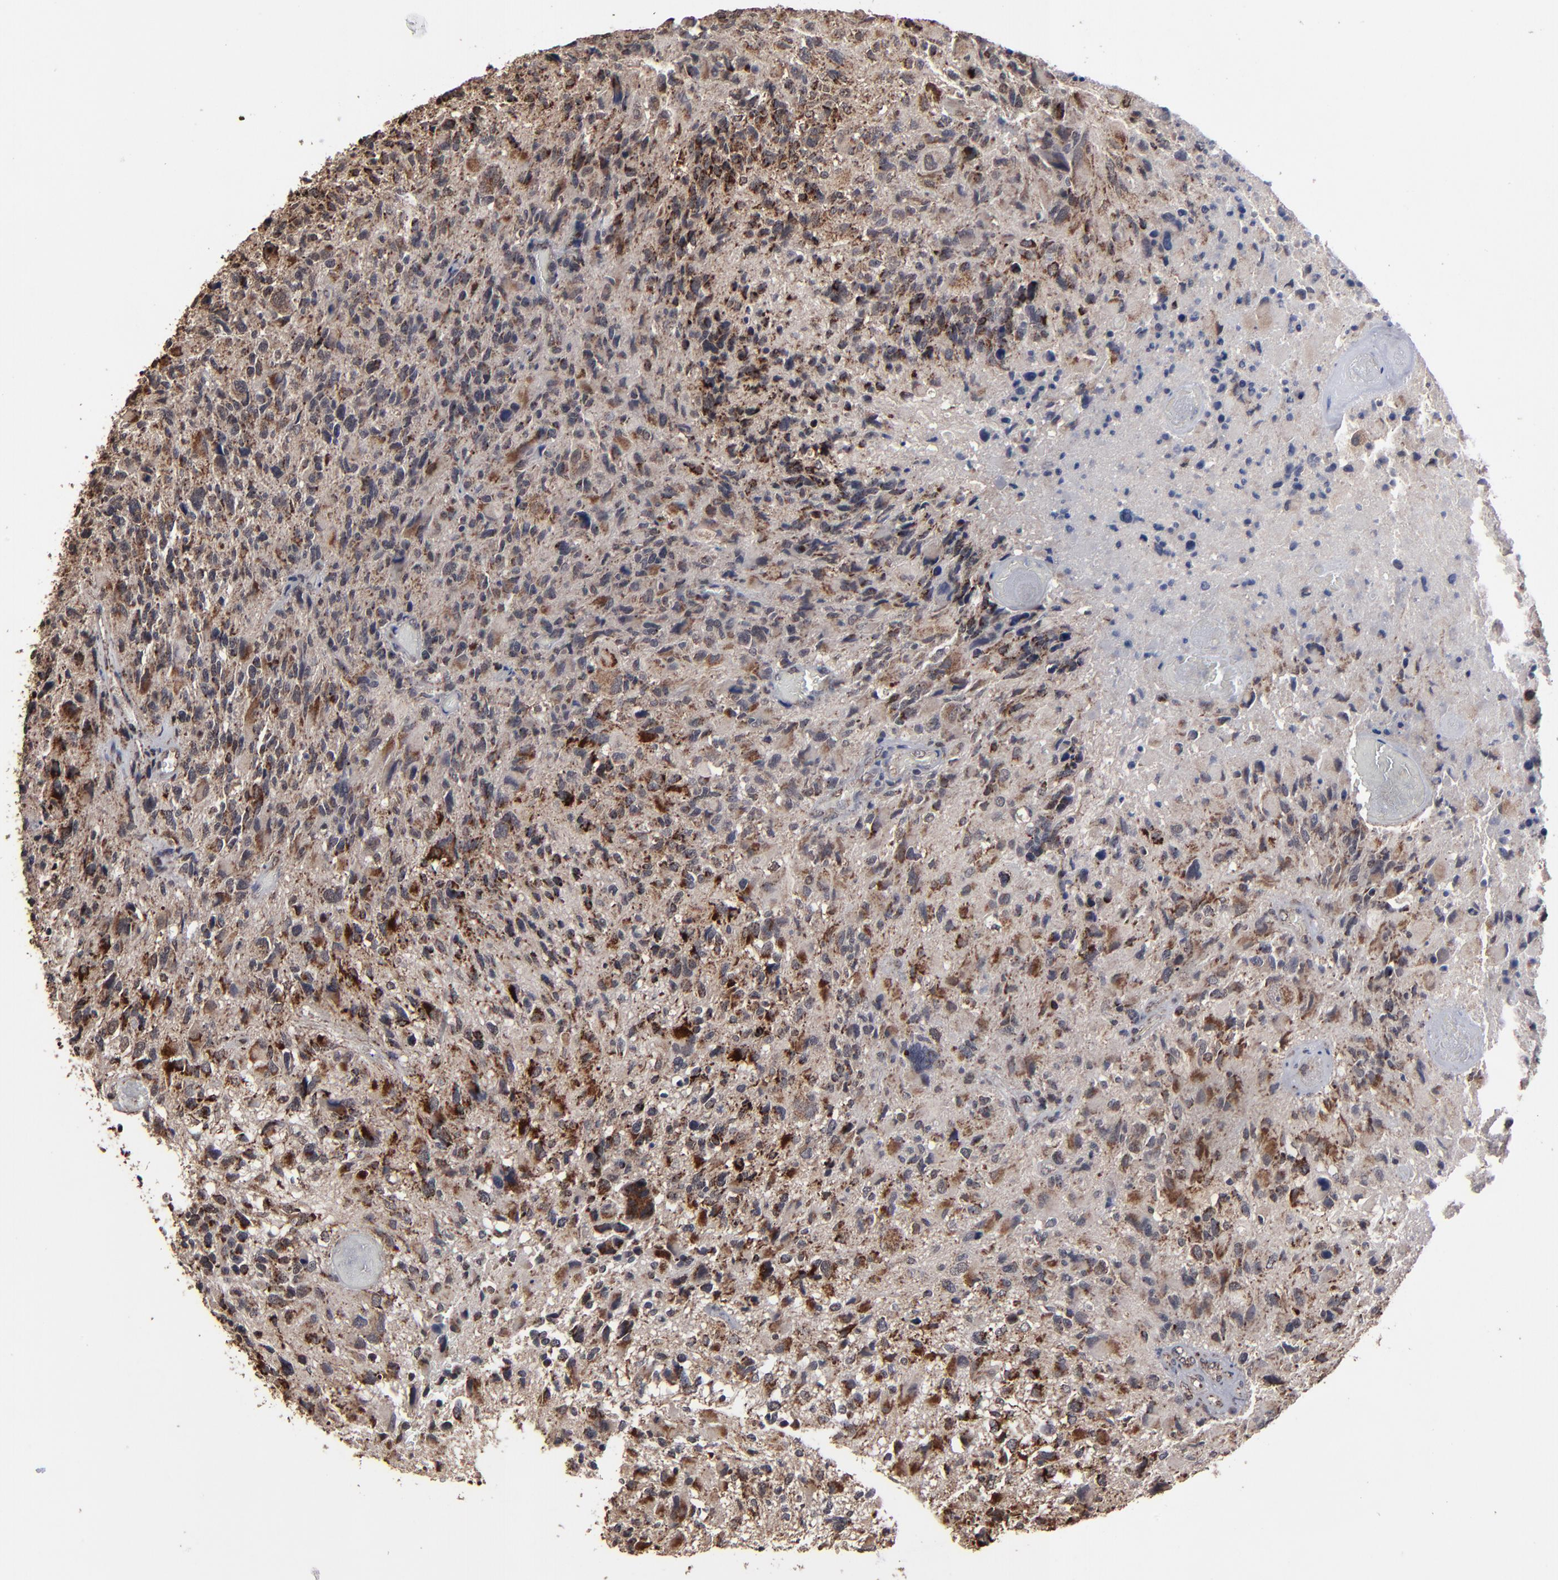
{"staining": {"intensity": "moderate", "quantity": "25%-75%", "location": "cytoplasmic/membranous"}, "tissue": "glioma", "cell_type": "Tumor cells", "image_type": "cancer", "snomed": [{"axis": "morphology", "description": "Glioma, malignant, High grade"}, {"axis": "topography", "description": "Brain"}], "caption": "Protein expression analysis of human malignant glioma (high-grade) reveals moderate cytoplasmic/membranous staining in approximately 25%-75% of tumor cells. The protein of interest is stained brown, and the nuclei are stained in blue (DAB IHC with brightfield microscopy, high magnification).", "gene": "BNIP3", "patient": {"sex": "male", "age": 69}}